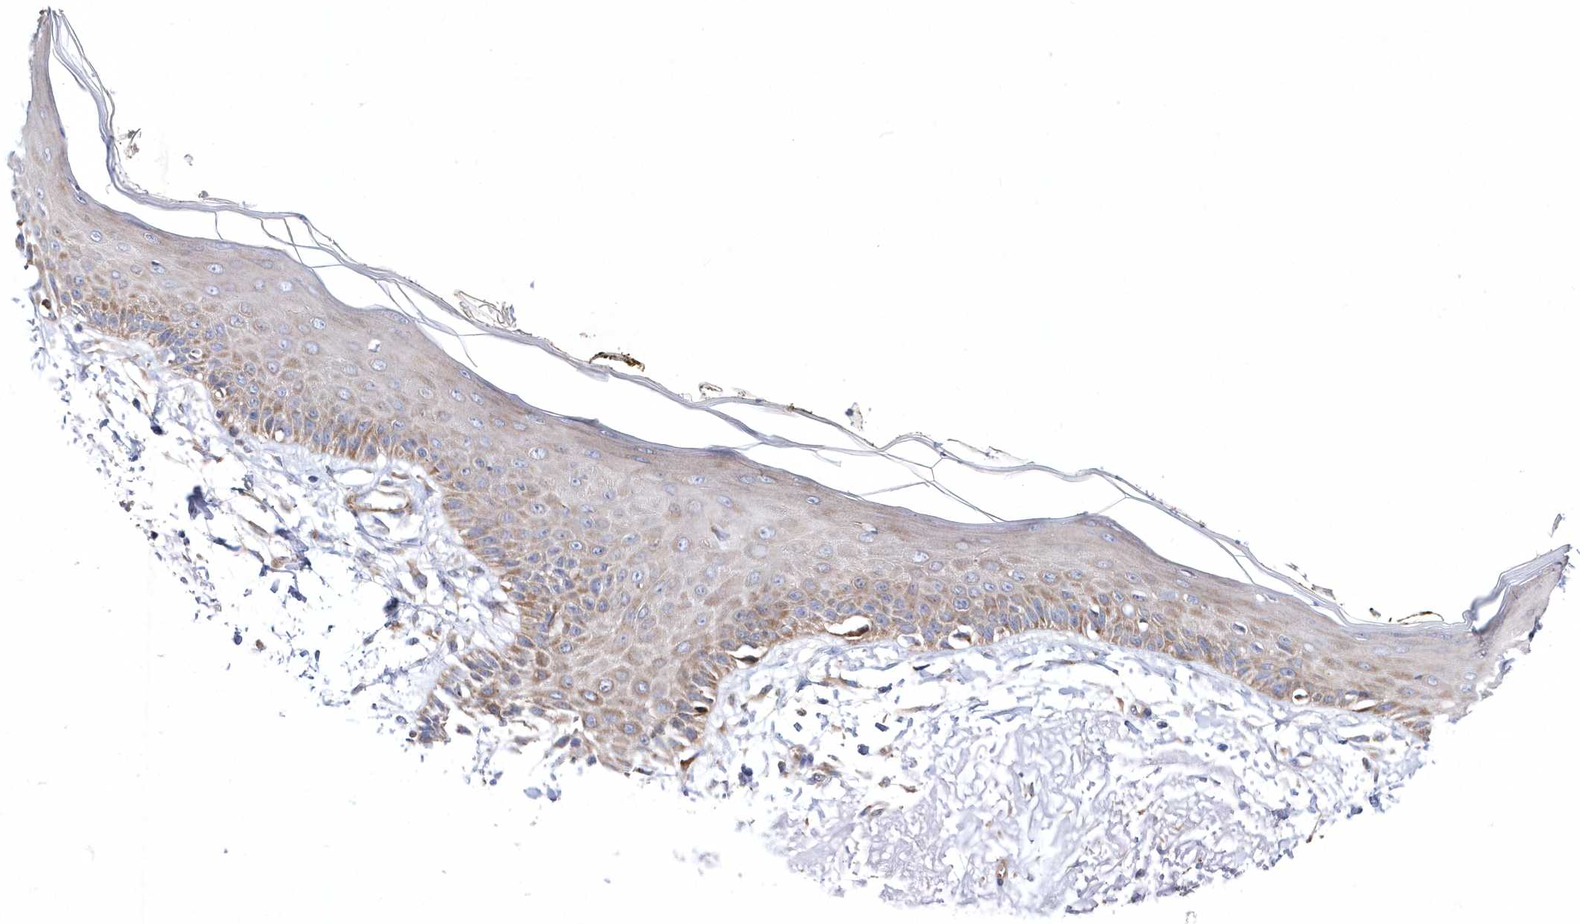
{"staining": {"intensity": "negative", "quantity": "none", "location": "none"}, "tissue": "skin", "cell_type": "Fibroblasts", "image_type": "normal", "snomed": [{"axis": "morphology", "description": "Normal tissue, NOS"}, {"axis": "topography", "description": "Skin"}, {"axis": "topography", "description": "Skeletal muscle"}], "caption": "The photomicrograph exhibits no staining of fibroblasts in benign skin. Nuclei are stained in blue.", "gene": "JKAMP", "patient": {"sex": "male", "age": 83}}